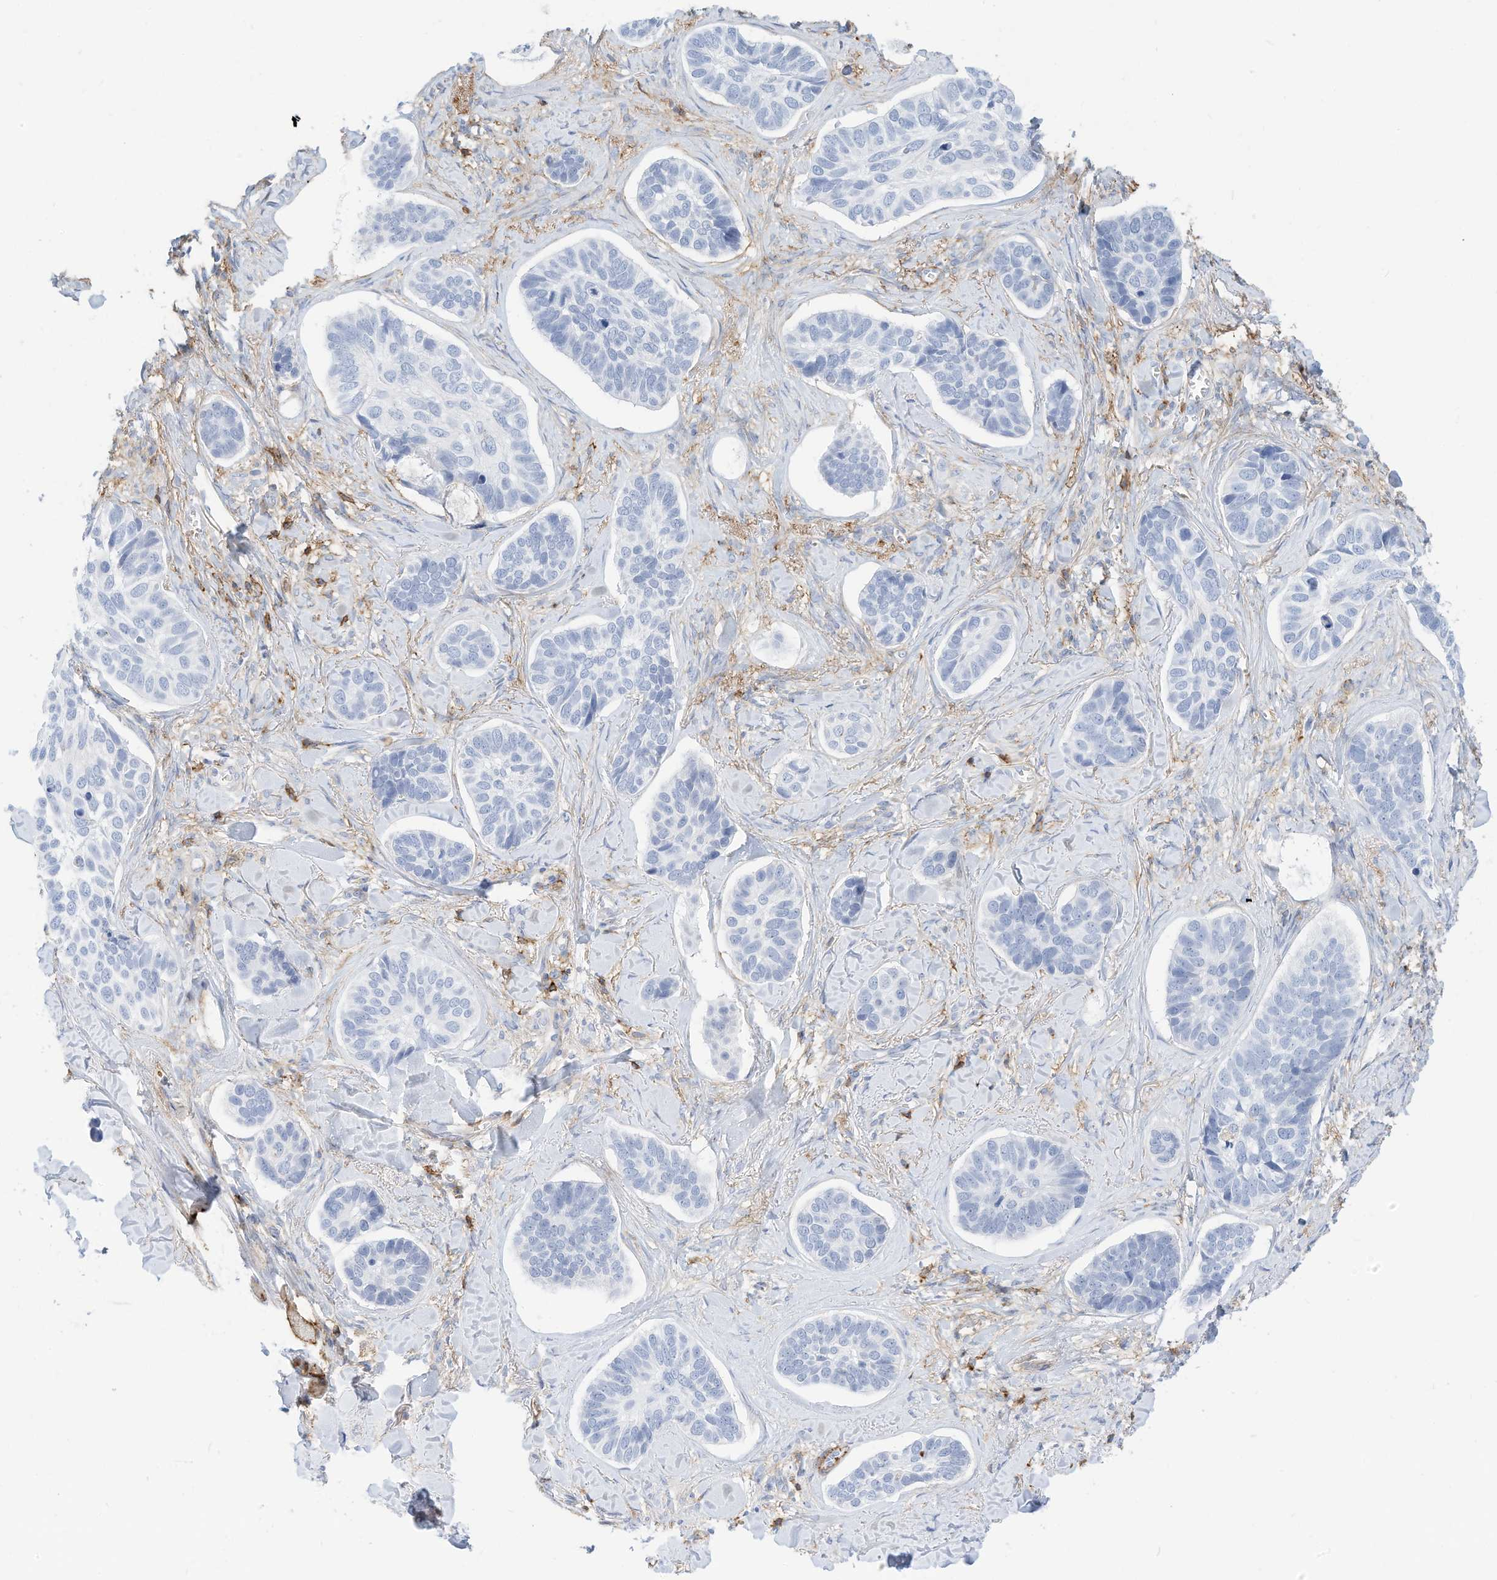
{"staining": {"intensity": "negative", "quantity": "none", "location": "none"}, "tissue": "skin cancer", "cell_type": "Tumor cells", "image_type": "cancer", "snomed": [{"axis": "morphology", "description": "Basal cell carcinoma"}, {"axis": "topography", "description": "Skin"}], "caption": "There is no significant positivity in tumor cells of skin cancer (basal cell carcinoma). Brightfield microscopy of immunohistochemistry stained with DAB (brown) and hematoxylin (blue), captured at high magnification.", "gene": "TXNDC9", "patient": {"sex": "male", "age": 62}}